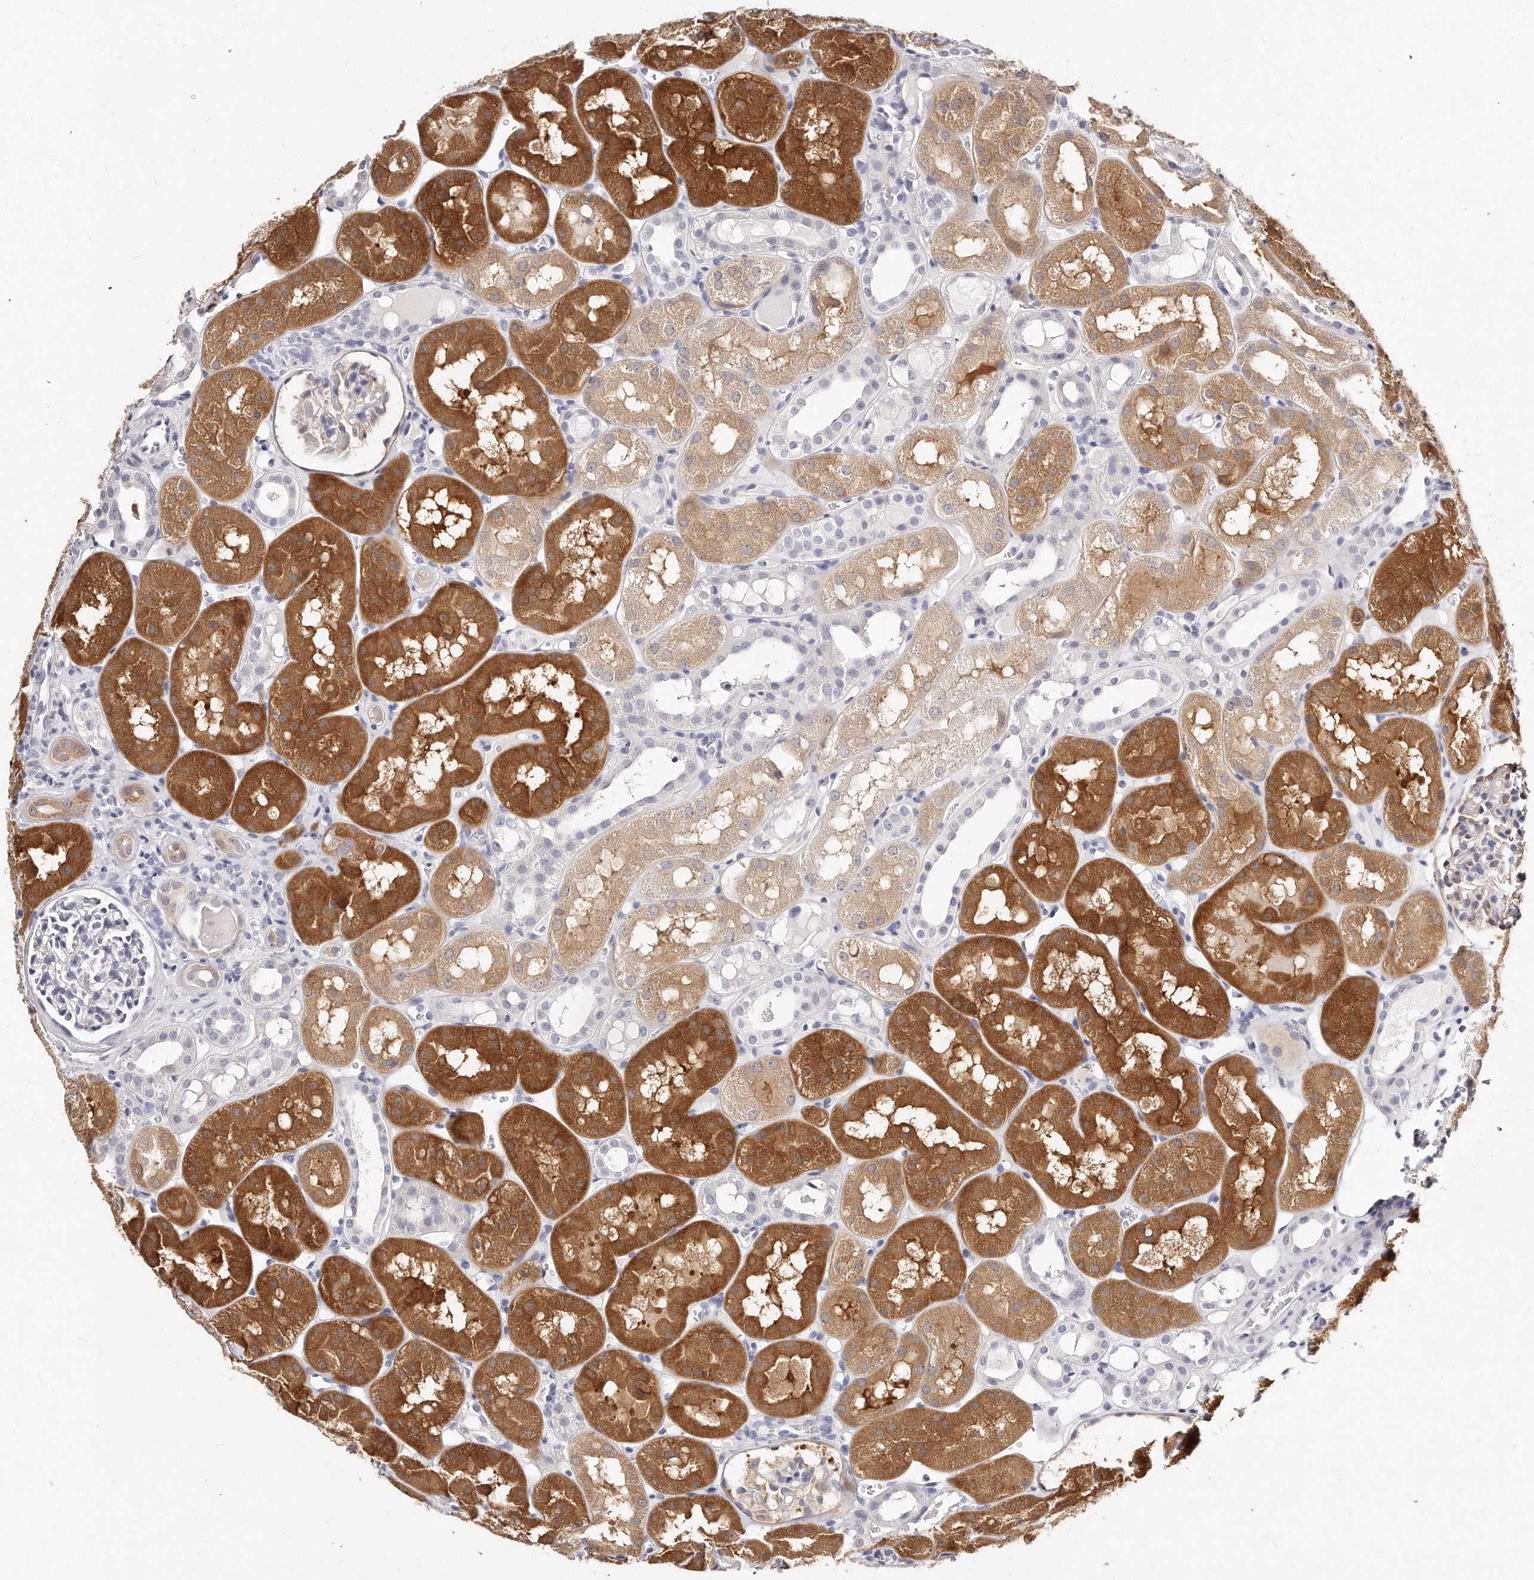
{"staining": {"intensity": "negative", "quantity": "none", "location": "none"}, "tissue": "kidney", "cell_type": "Cells in glomeruli", "image_type": "normal", "snomed": [{"axis": "morphology", "description": "Normal tissue, NOS"}, {"axis": "topography", "description": "Kidney"}], "caption": "There is no significant positivity in cells in glomeruli of kidney. (DAB (3,3'-diaminobenzidine) IHC with hematoxylin counter stain).", "gene": "GDA", "patient": {"sex": "male", "age": 16}}